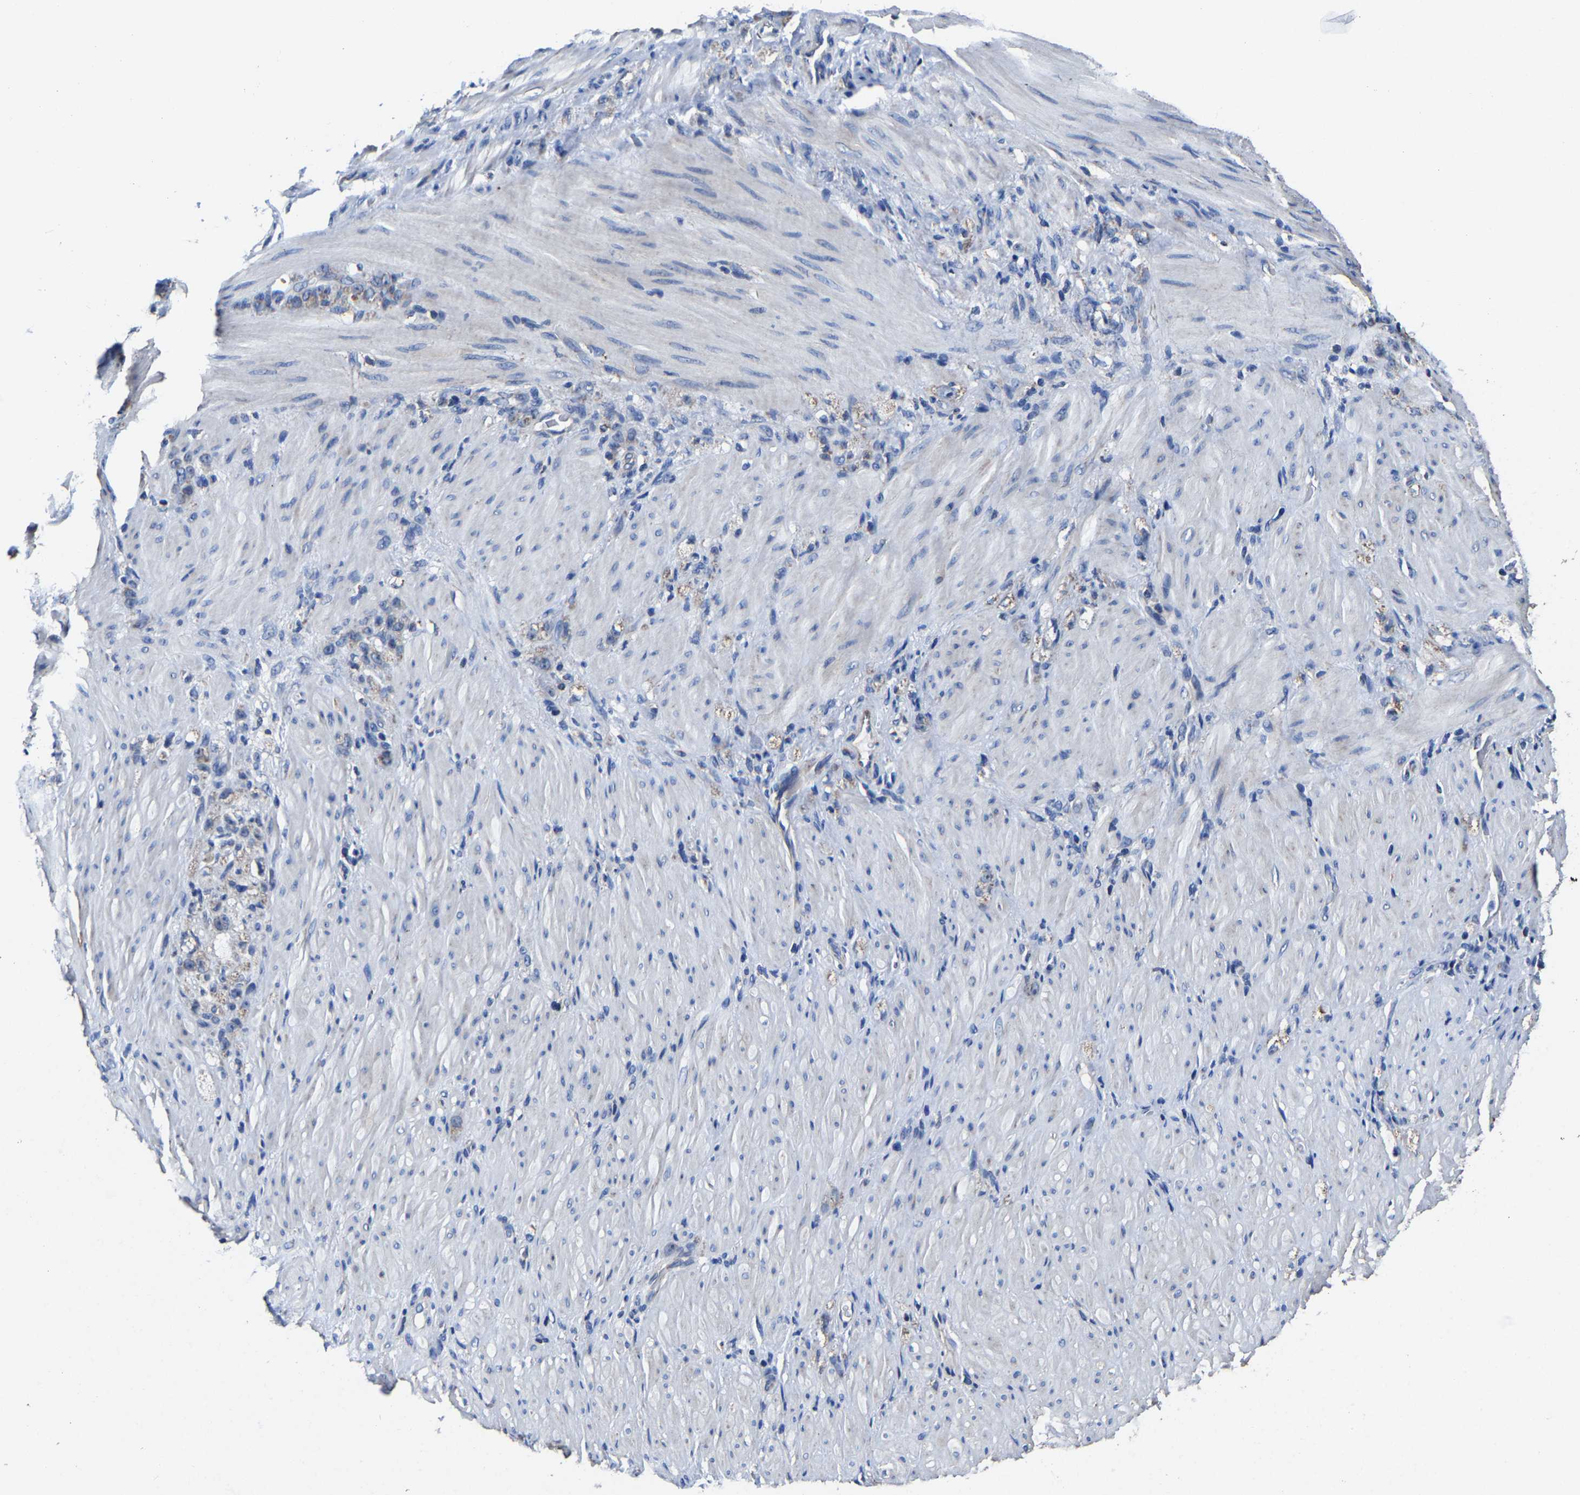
{"staining": {"intensity": "weak", "quantity": "<25%", "location": "cytoplasmic/membranous"}, "tissue": "stomach cancer", "cell_type": "Tumor cells", "image_type": "cancer", "snomed": [{"axis": "morphology", "description": "Normal tissue, NOS"}, {"axis": "morphology", "description": "Adenocarcinoma, NOS"}, {"axis": "topography", "description": "Stomach"}], "caption": "DAB immunohistochemical staining of human stomach cancer demonstrates no significant expression in tumor cells.", "gene": "ZCCHC7", "patient": {"sex": "male", "age": 82}}